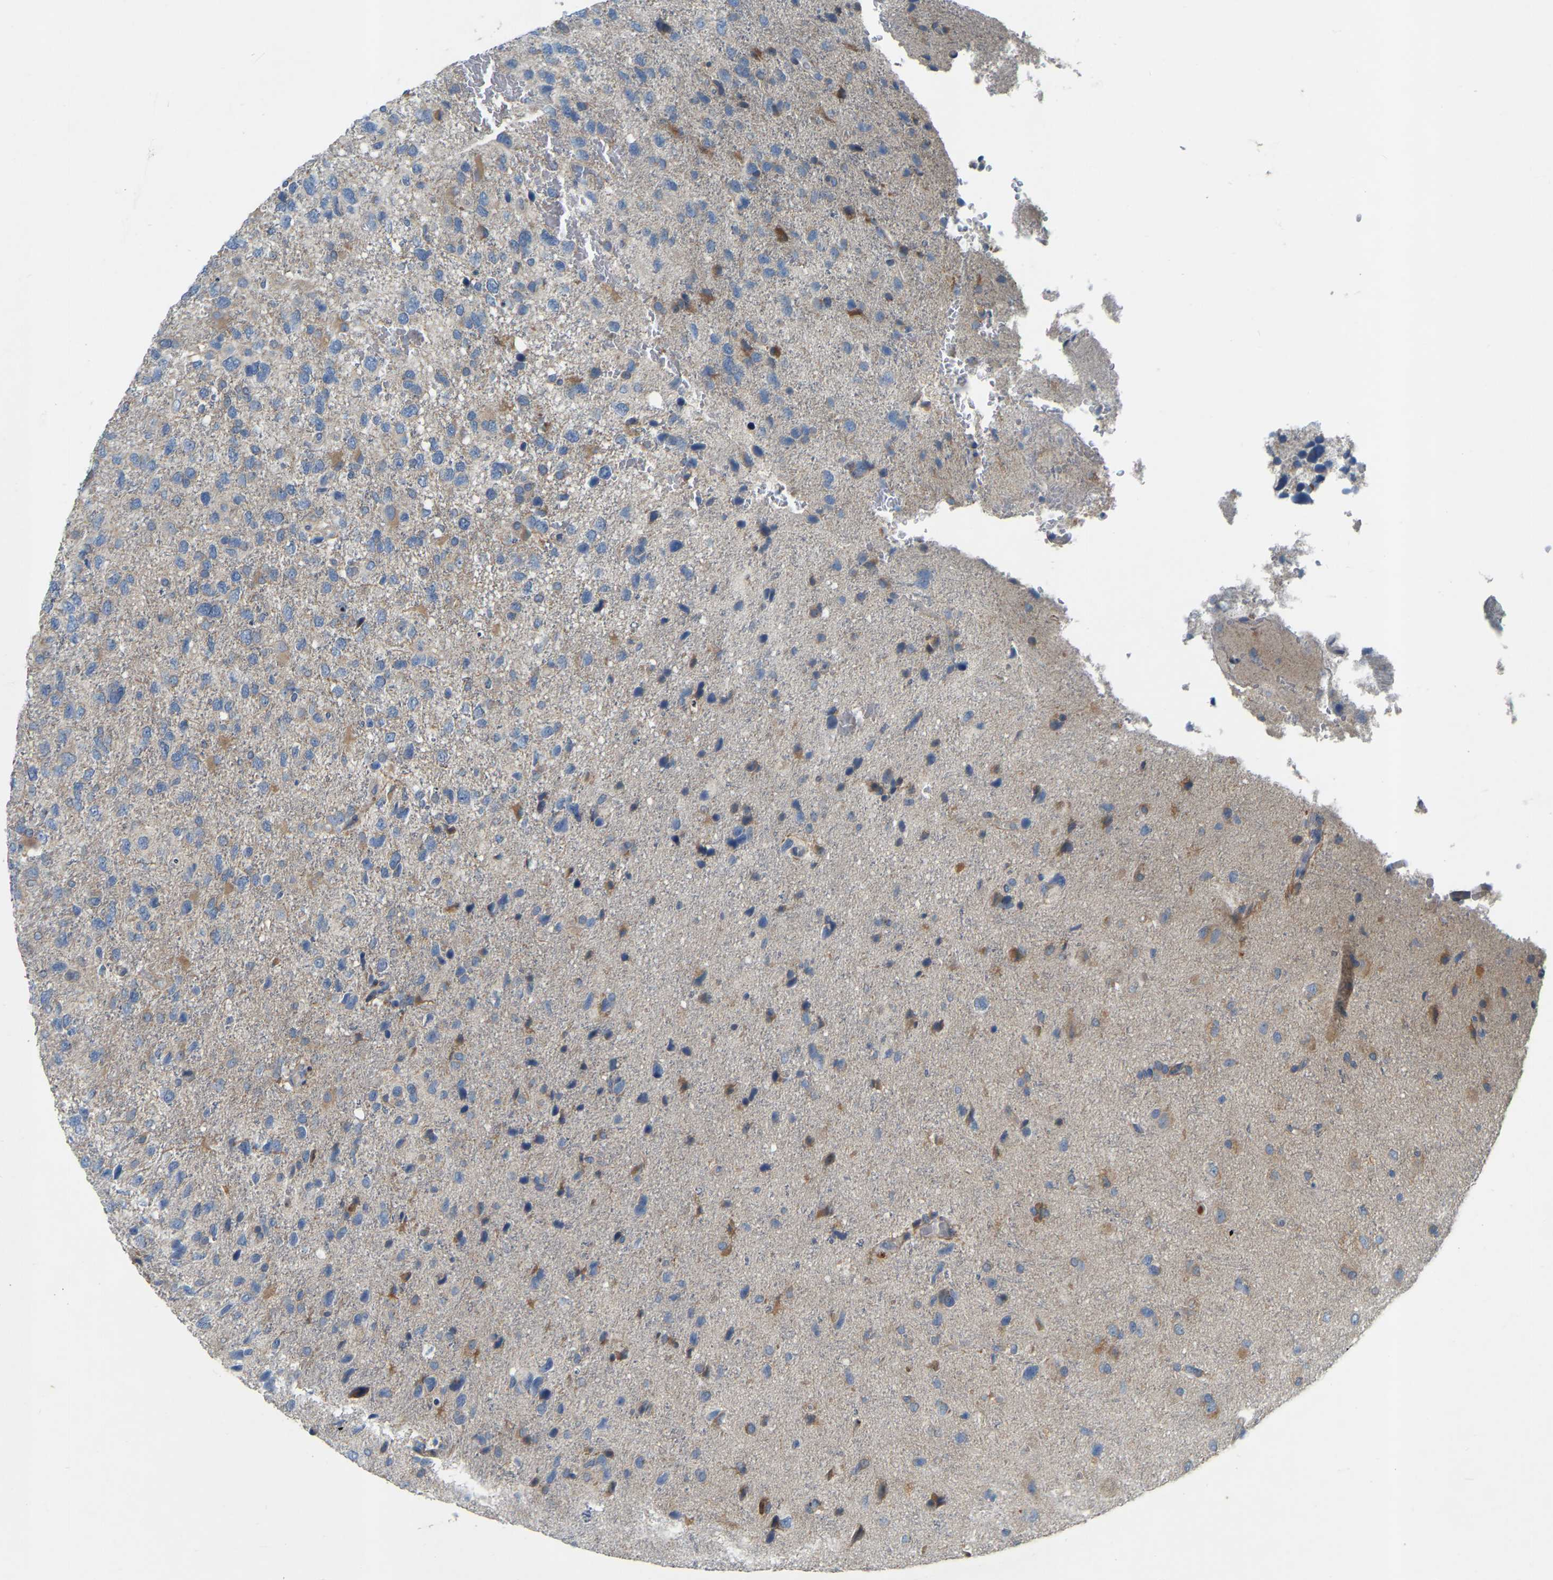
{"staining": {"intensity": "moderate", "quantity": "<25%", "location": "cytoplasmic/membranous"}, "tissue": "glioma", "cell_type": "Tumor cells", "image_type": "cancer", "snomed": [{"axis": "morphology", "description": "Glioma, malignant, High grade"}, {"axis": "topography", "description": "Brain"}], "caption": "This image demonstrates immunohistochemistry staining of glioma, with low moderate cytoplasmic/membranous positivity in approximately <25% of tumor cells.", "gene": "PARL", "patient": {"sex": "female", "age": 58}}